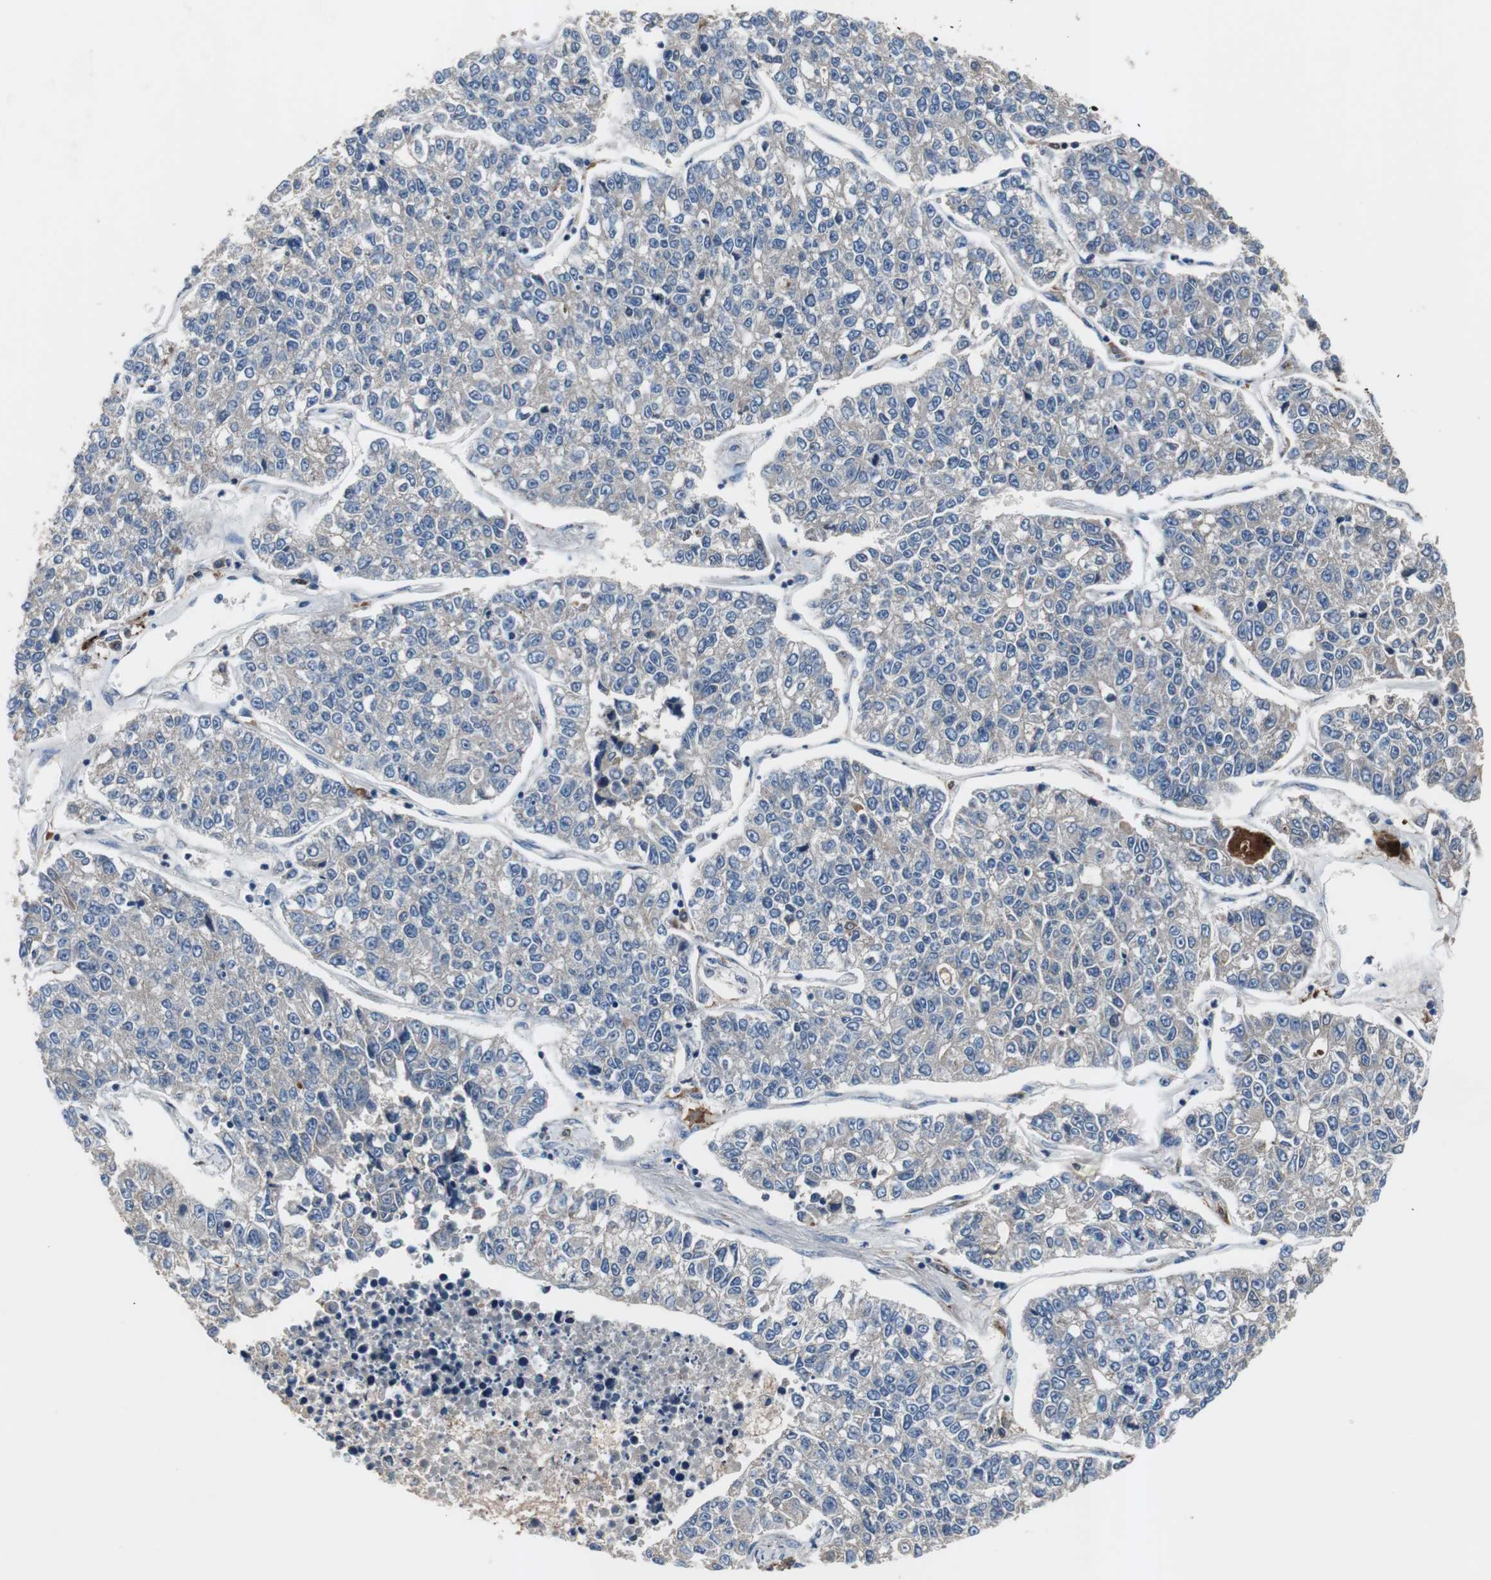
{"staining": {"intensity": "negative", "quantity": "none", "location": "none"}, "tissue": "lung cancer", "cell_type": "Tumor cells", "image_type": "cancer", "snomed": [{"axis": "morphology", "description": "Adenocarcinoma, NOS"}, {"axis": "topography", "description": "Lung"}], "caption": "The immunohistochemistry (IHC) micrograph has no significant staining in tumor cells of lung cancer (adenocarcinoma) tissue.", "gene": "CALB2", "patient": {"sex": "male", "age": 49}}